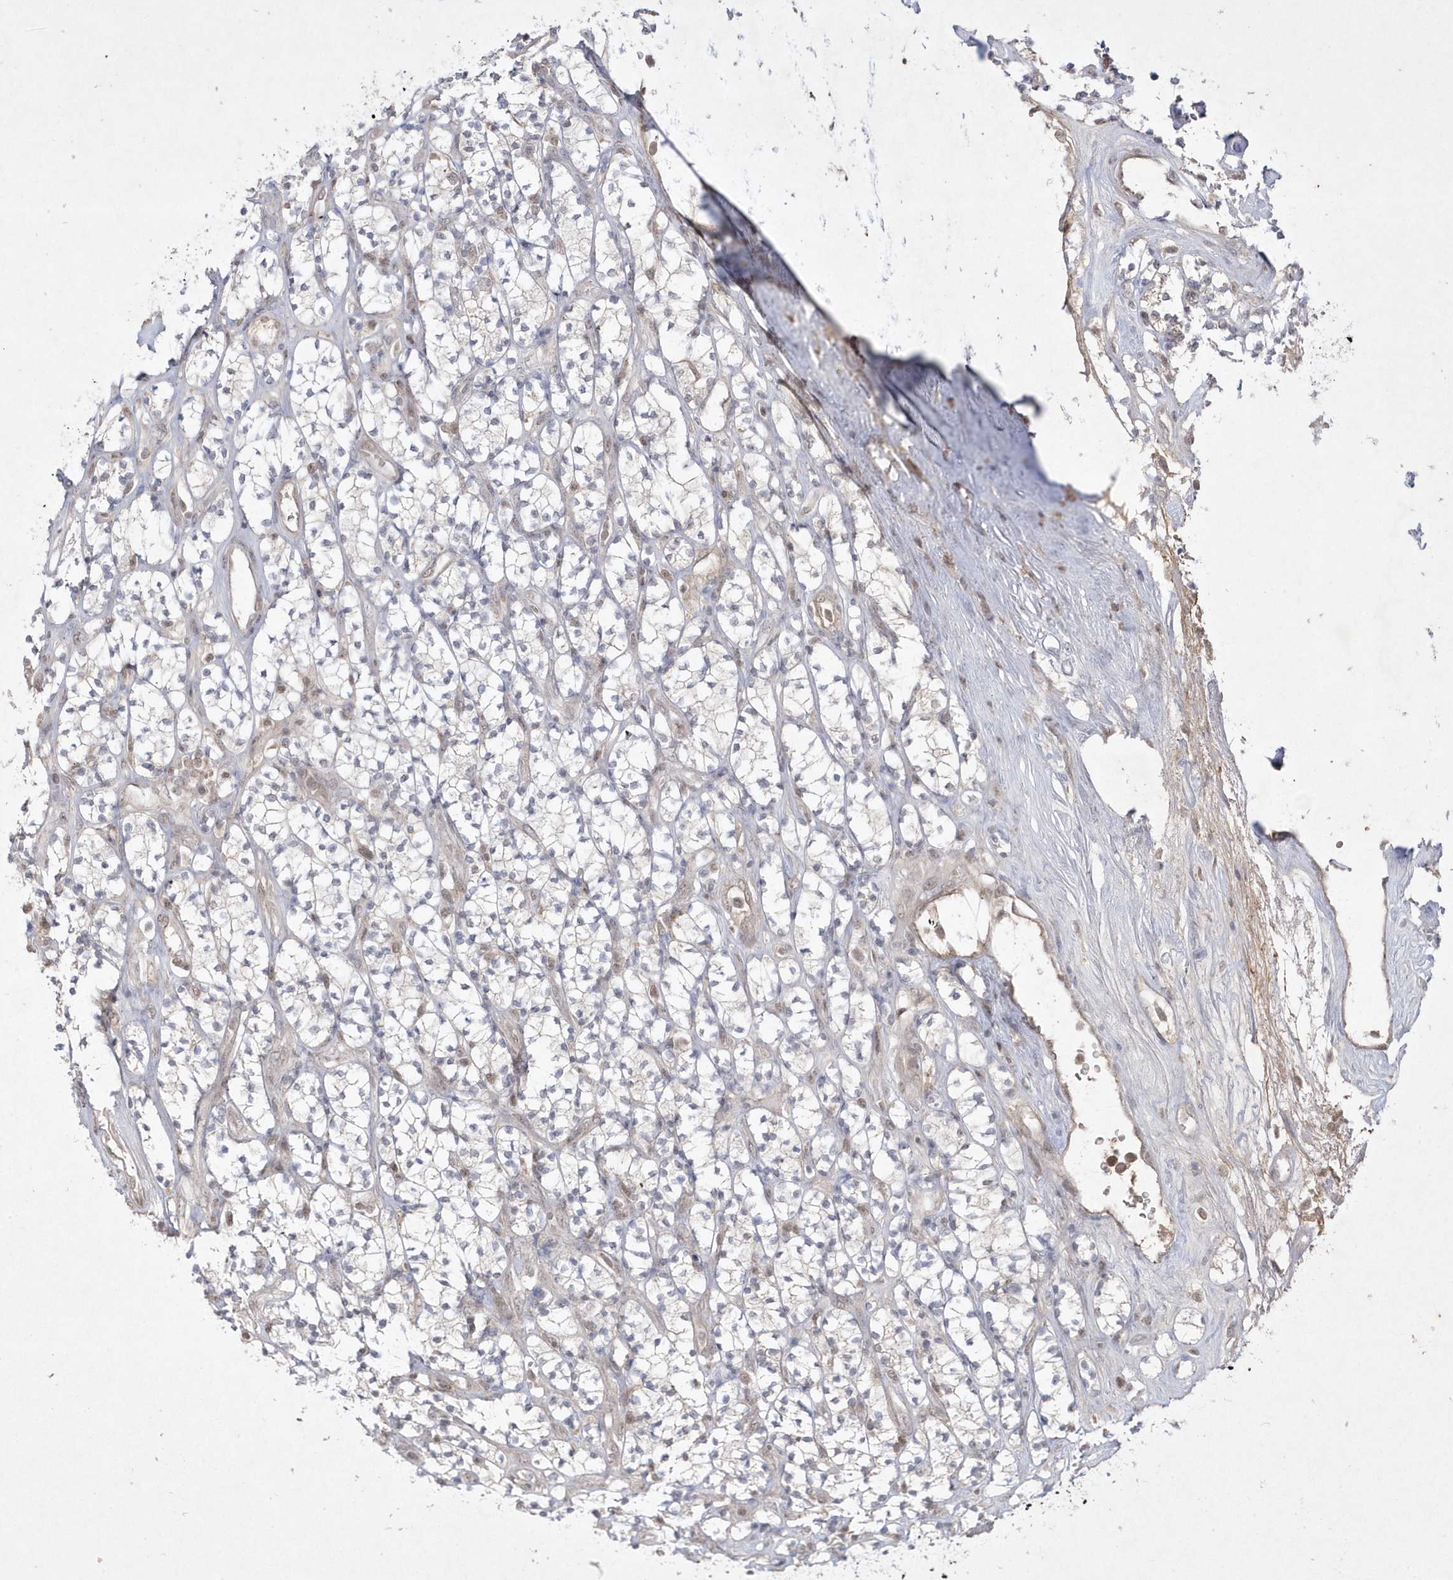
{"staining": {"intensity": "weak", "quantity": "<25%", "location": "cytoplasmic/membranous"}, "tissue": "renal cancer", "cell_type": "Tumor cells", "image_type": "cancer", "snomed": [{"axis": "morphology", "description": "Adenocarcinoma, NOS"}, {"axis": "topography", "description": "Kidney"}], "caption": "DAB immunohistochemical staining of human renal cancer exhibits no significant expression in tumor cells.", "gene": "CPSF3", "patient": {"sex": "male", "age": 77}}